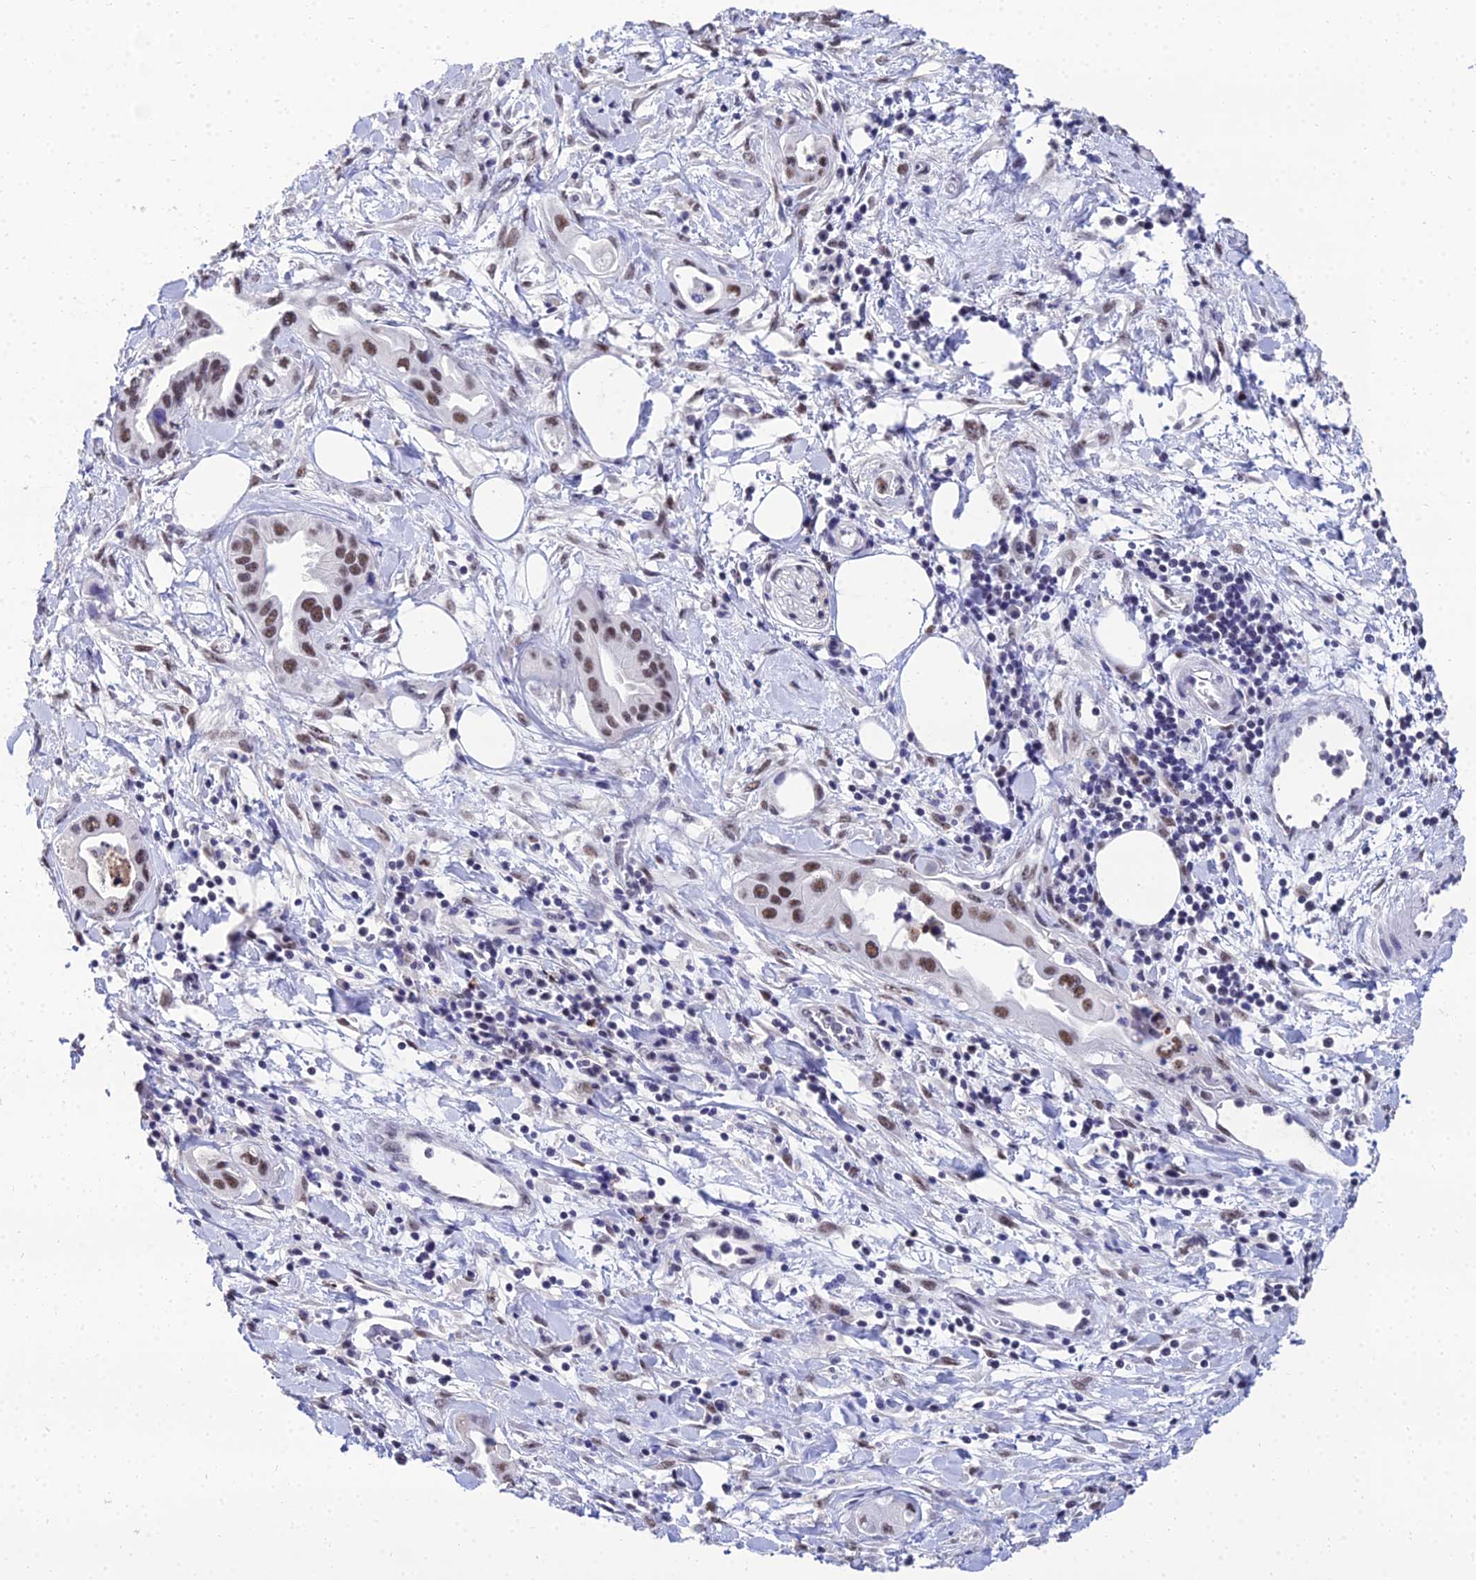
{"staining": {"intensity": "moderate", "quantity": ">75%", "location": "nuclear"}, "tissue": "pancreatic cancer", "cell_type": "Tumor cells", "image_type": "cancer", "snomed": [{"axis": "morphology", "description": "Adenocarcinoma, NOS"}, {"axis": "topography", "description": "Pancreas"}], "caption": "Immunohistochemical staining of pancreatic cancer reveals medium levels of moderate nuclear staining in approximately >75% of tumor cells.", "gene": "PPP4R2", "patient": {"sex": "female", "age": 77}}